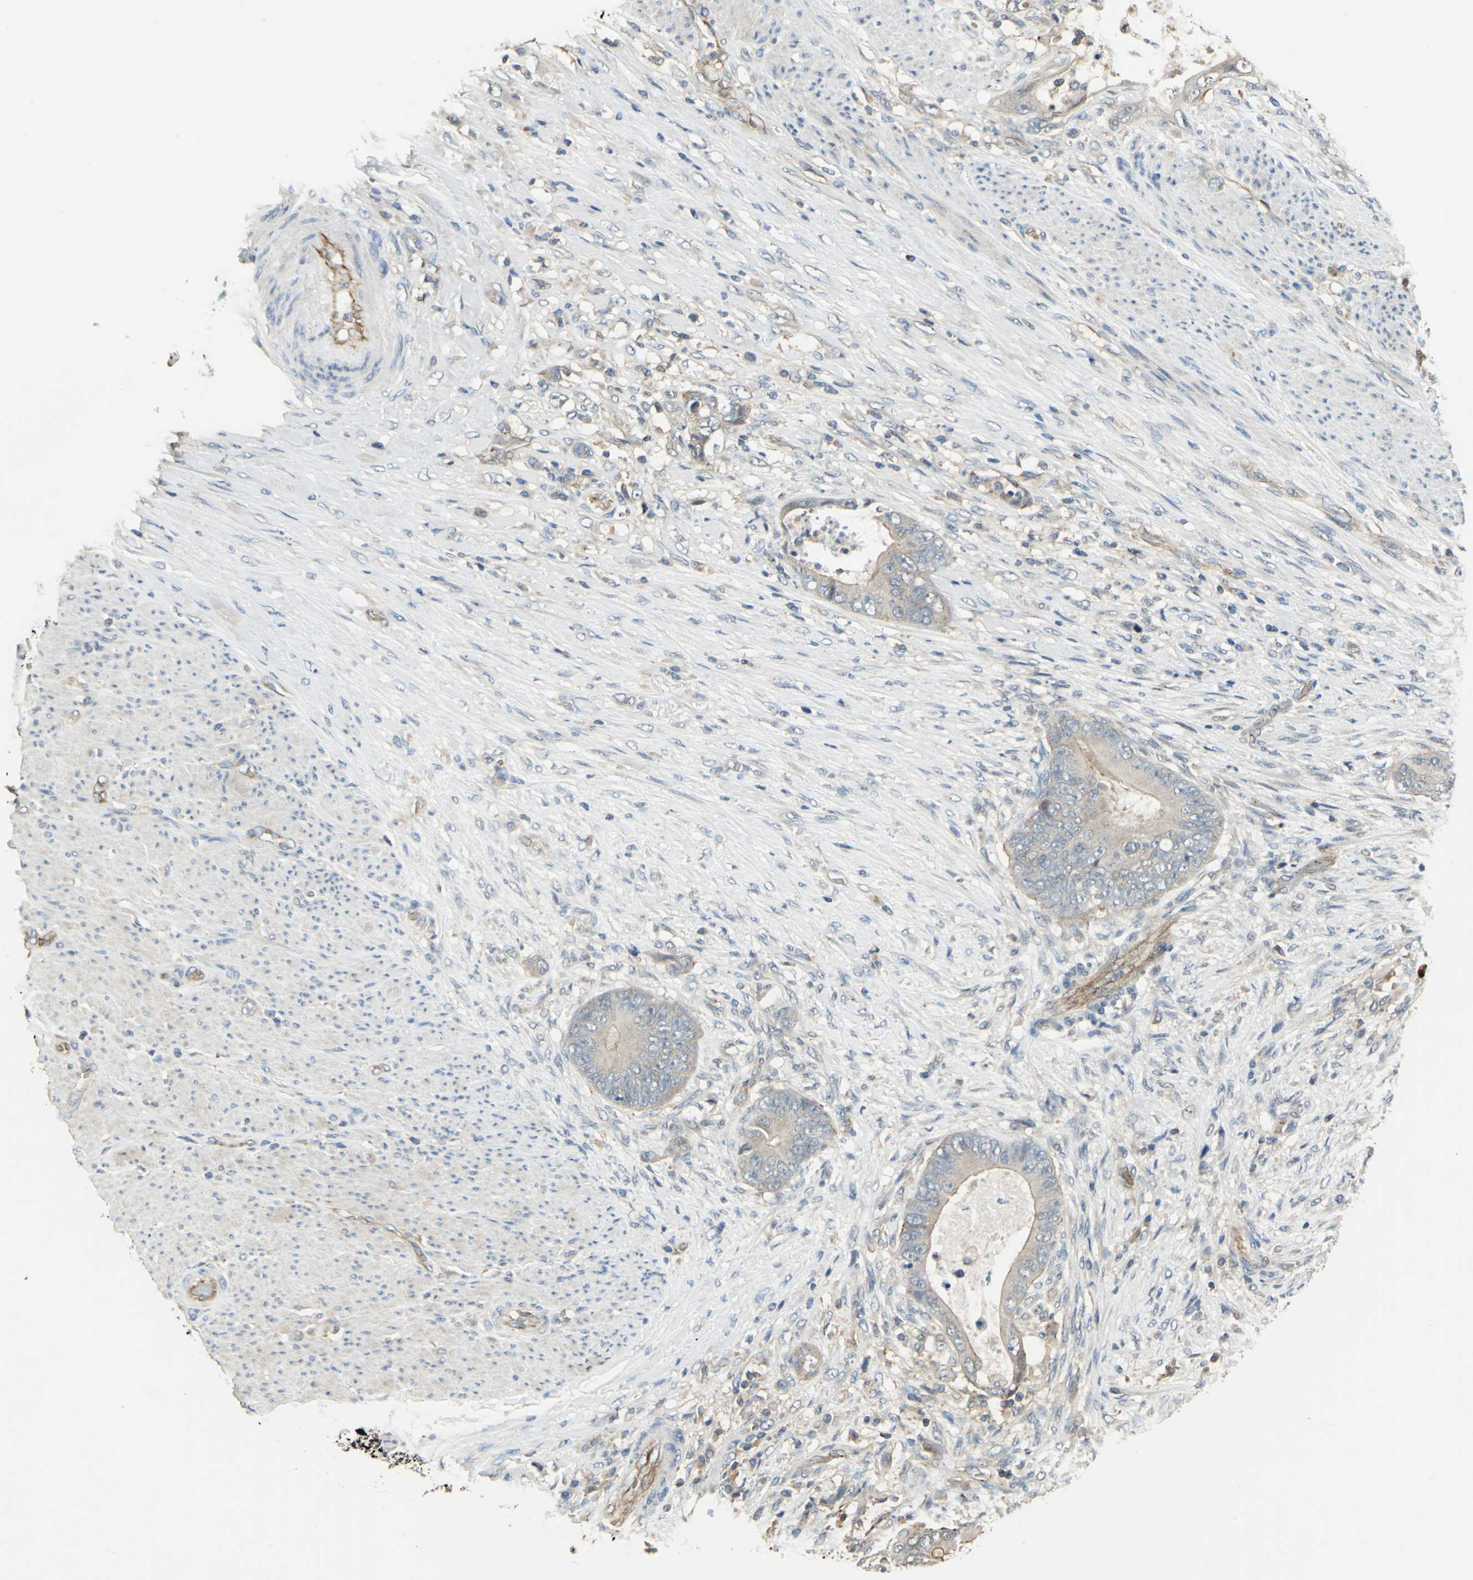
{"staining": {"intensity": "weak", "quantity": "25%-75%", "location": "cytoplasmic/membranous"}, "tissue": "colorectal cancer", "cell_type": "Tumor cells", "image_type": "cancer", "snomed": [{"axis": "morphology", "description": "Adenocarcinoma, NOS"}, {"axis": "topography", "description": "Rectum"}], "caption": "This micrograph exhibits immunohistochemistry staining of colorectal cancer, with low weak cytoplasmic/membranous positivity in approximately 25%-75% of tumor cells.", "gene": "RAPGEF1", "patient": {"sex": "female", "age": 77}}